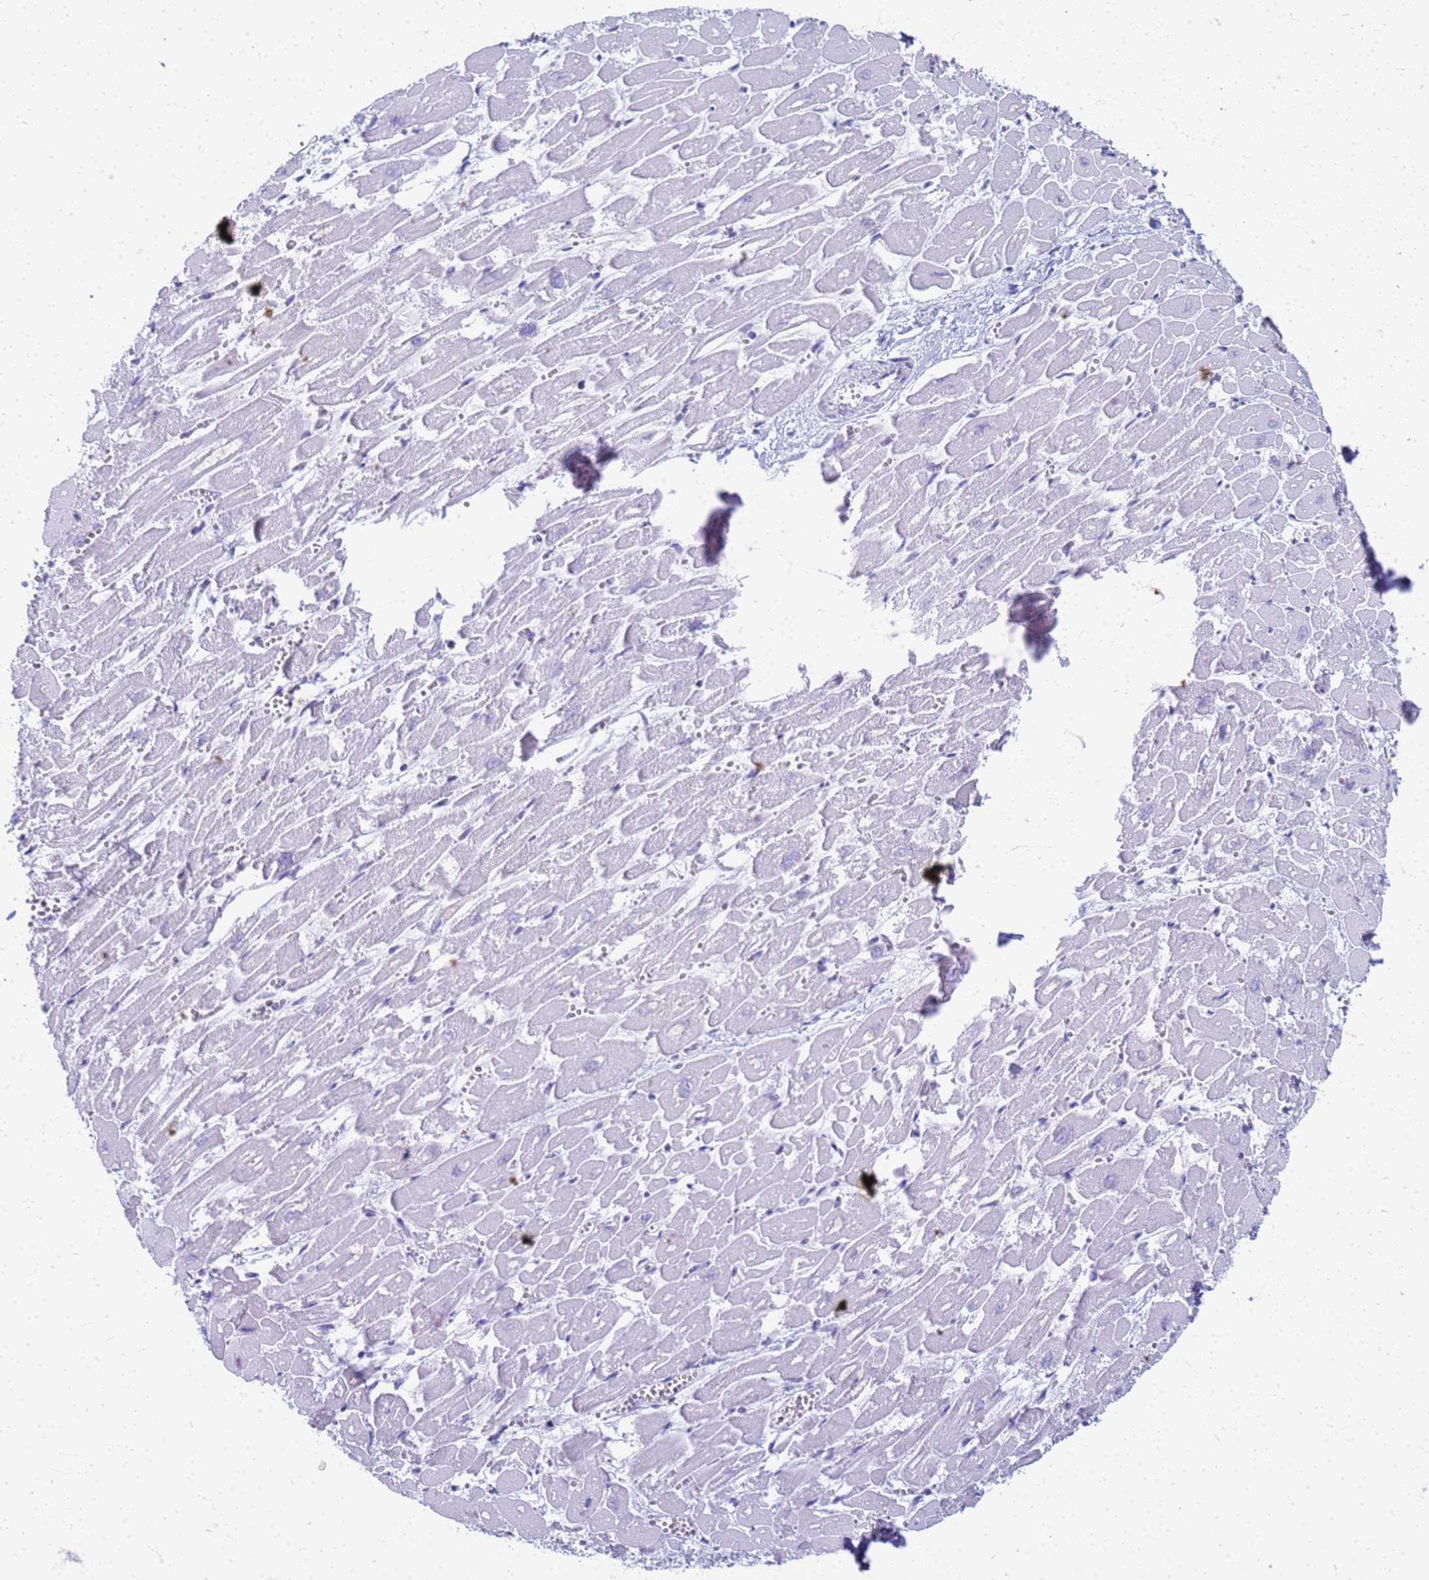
{"staining": {"intensity": "negative", "quantity": "none", "location": "none"}, "tissue": "heart muscle", "cell_type": "Cardiomyocytes", "image_type": "normal", "snomed": [{"axis": "morphology", "description": "Normal tissue, NOS"}, {"axis": "topography", "description": "Heart"}], "caption": "This is an IHC photomicrograph of unremarkable heart muscle. There is no staining in cardiomyocytes.", "gene": "SLC7A9", "patient": {"sex": "male", "age": 54}}